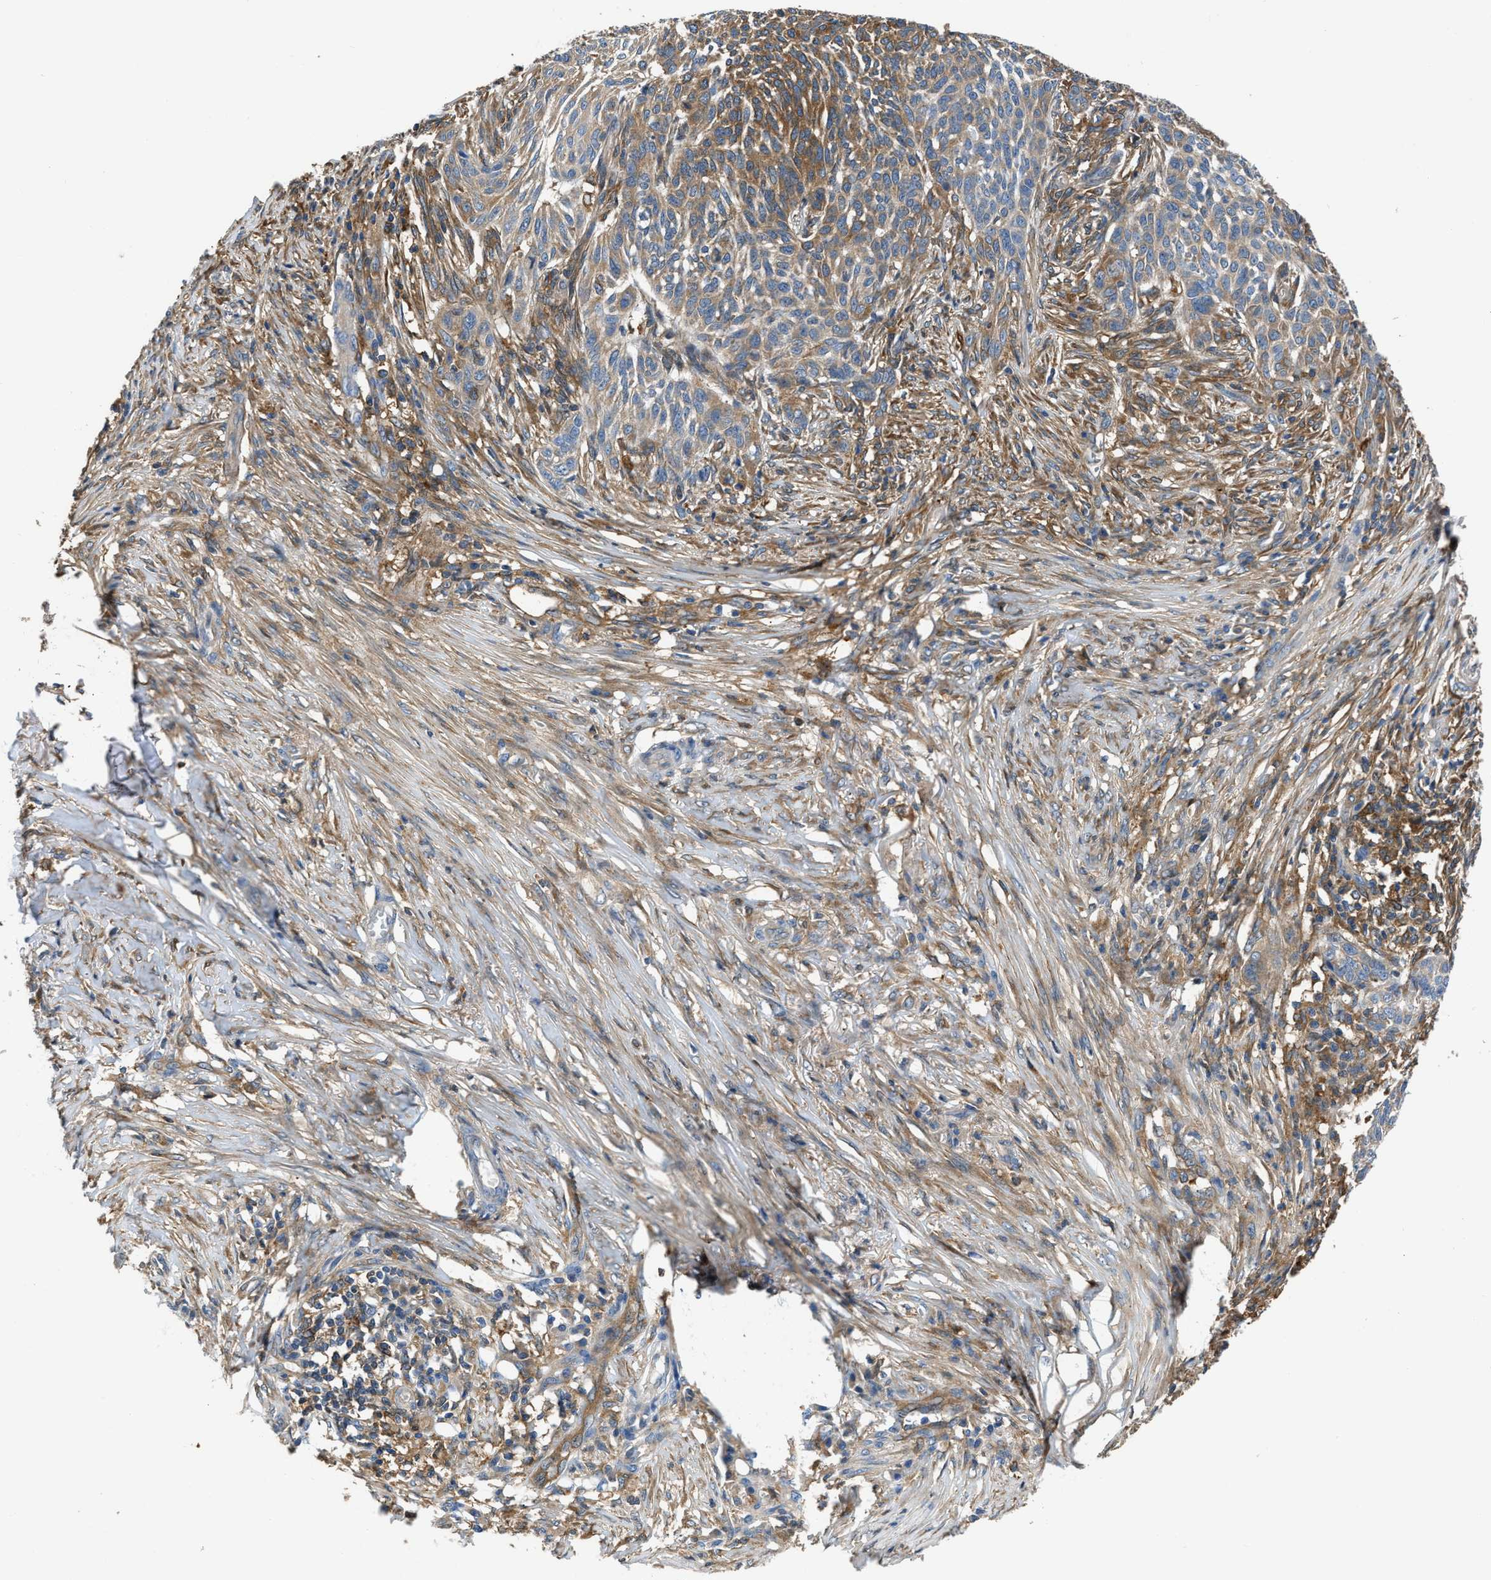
{"staining": {"intensity": "moderate", "quantity": ">75%", "location": "cytoplasmic/membranous"}, "tissue": "skin cancer", "cell_type": "Tumor cells", "image_type": "cancer", "snomed": [{"axis": "morphology", "description": "Basal cell carcinoma"}, {"axis": "topography", "description": "Skin"}], "caption": "Protein expression analysis of human skin cancer reveals moderate cytoplasmic/membranous expression in about >75% of tumor cells.", "gene": "PKM", "patient": {"sex": "male", "age": 85}}